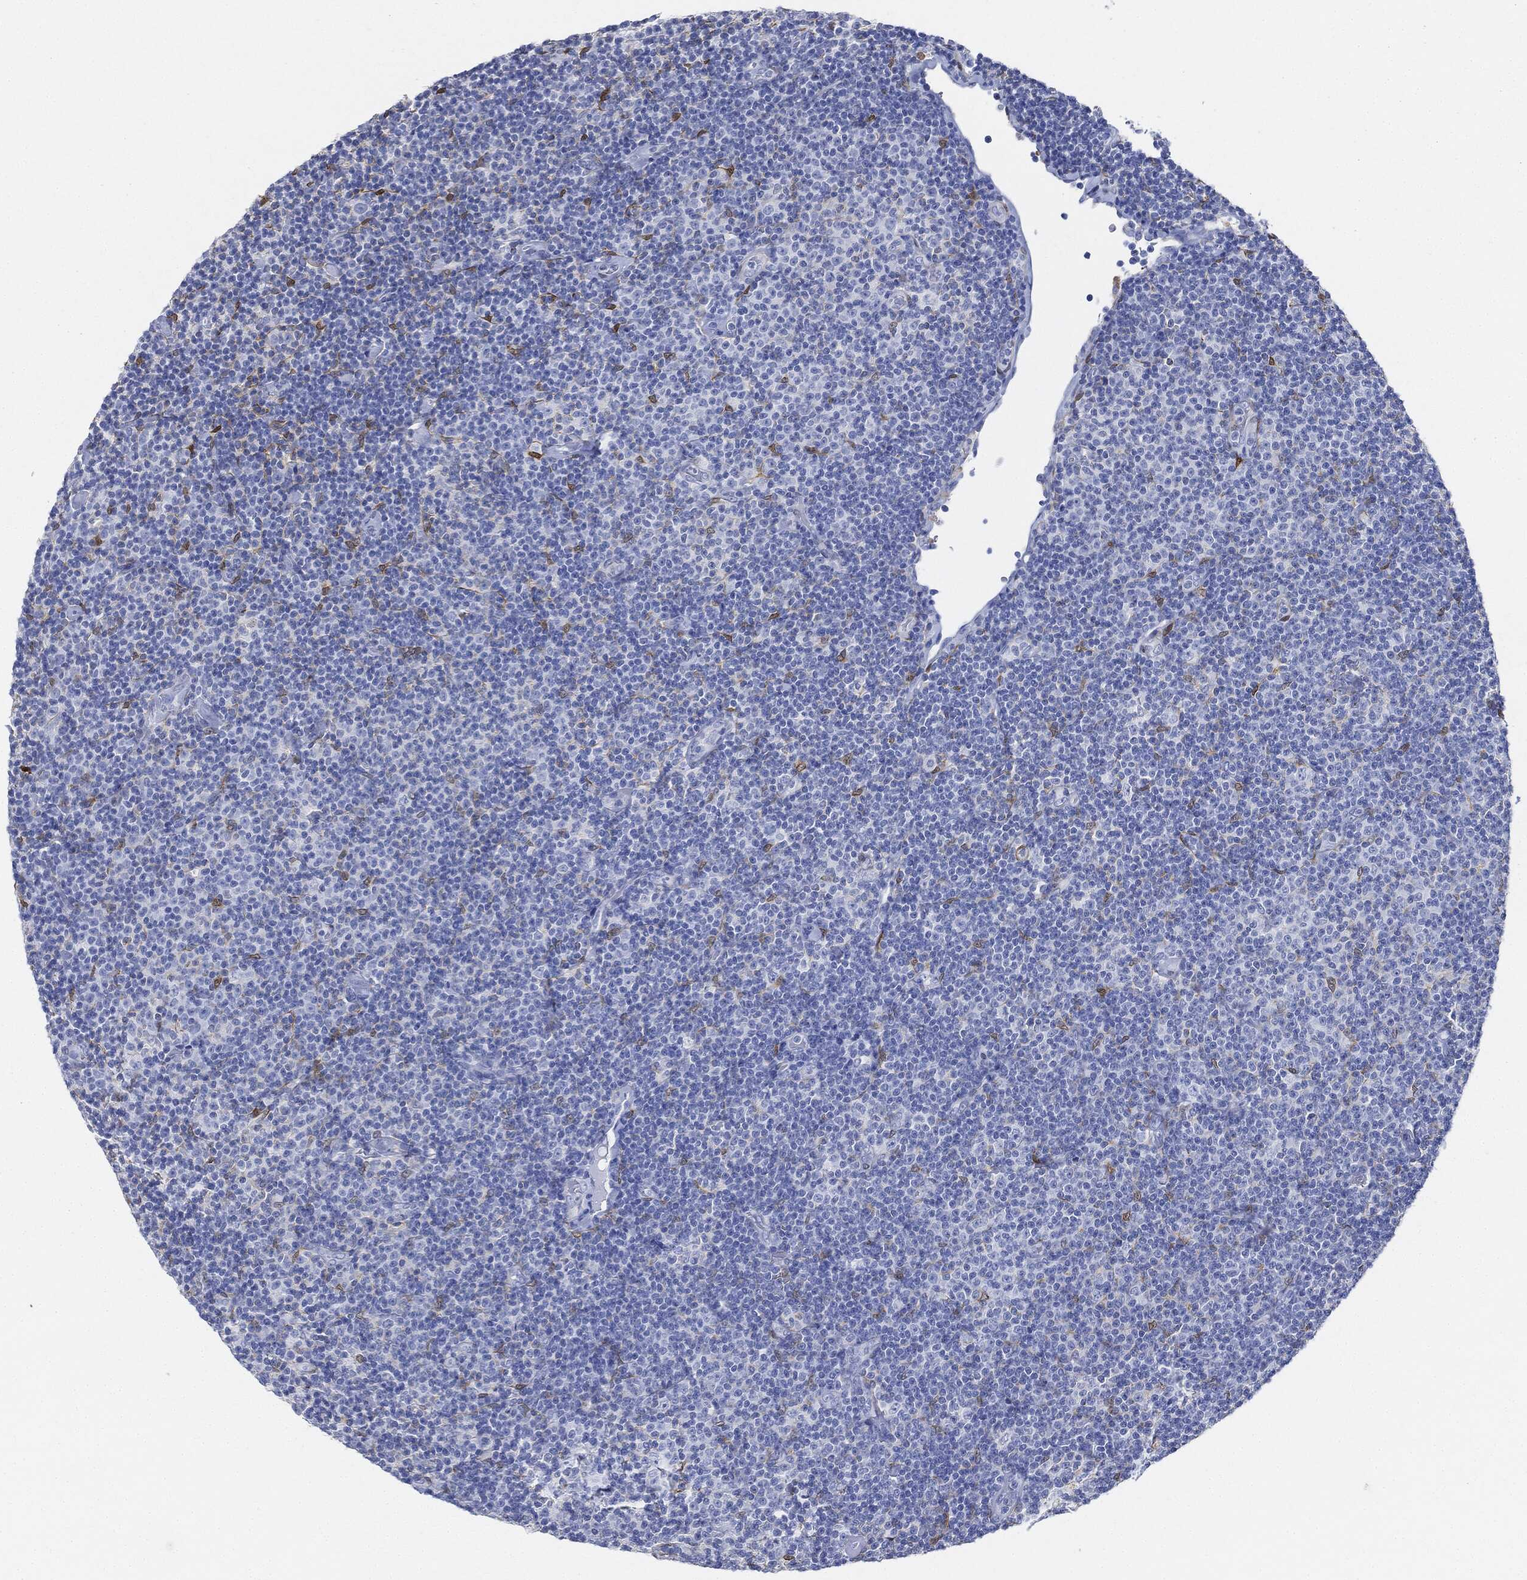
{"staining": {"intensity": "negative", "quantity": "none", "location": "none"}, "tissue": "lymphoma", "cell_type": "Tumor cells", "image_type": "cancer", "snomed": [{"axis": "morphology", "description": "Malignant lymphoma, non-Hodgkin's type, Low grade"}, {"axis": "topography", "description": "Lymph node"}], "caption": "This is an IHC histopathology image of human lymphoma. There is no staining in tumor cells.", "gene": "TAGLN", "patient": {"sex": "male", "age": 81}}